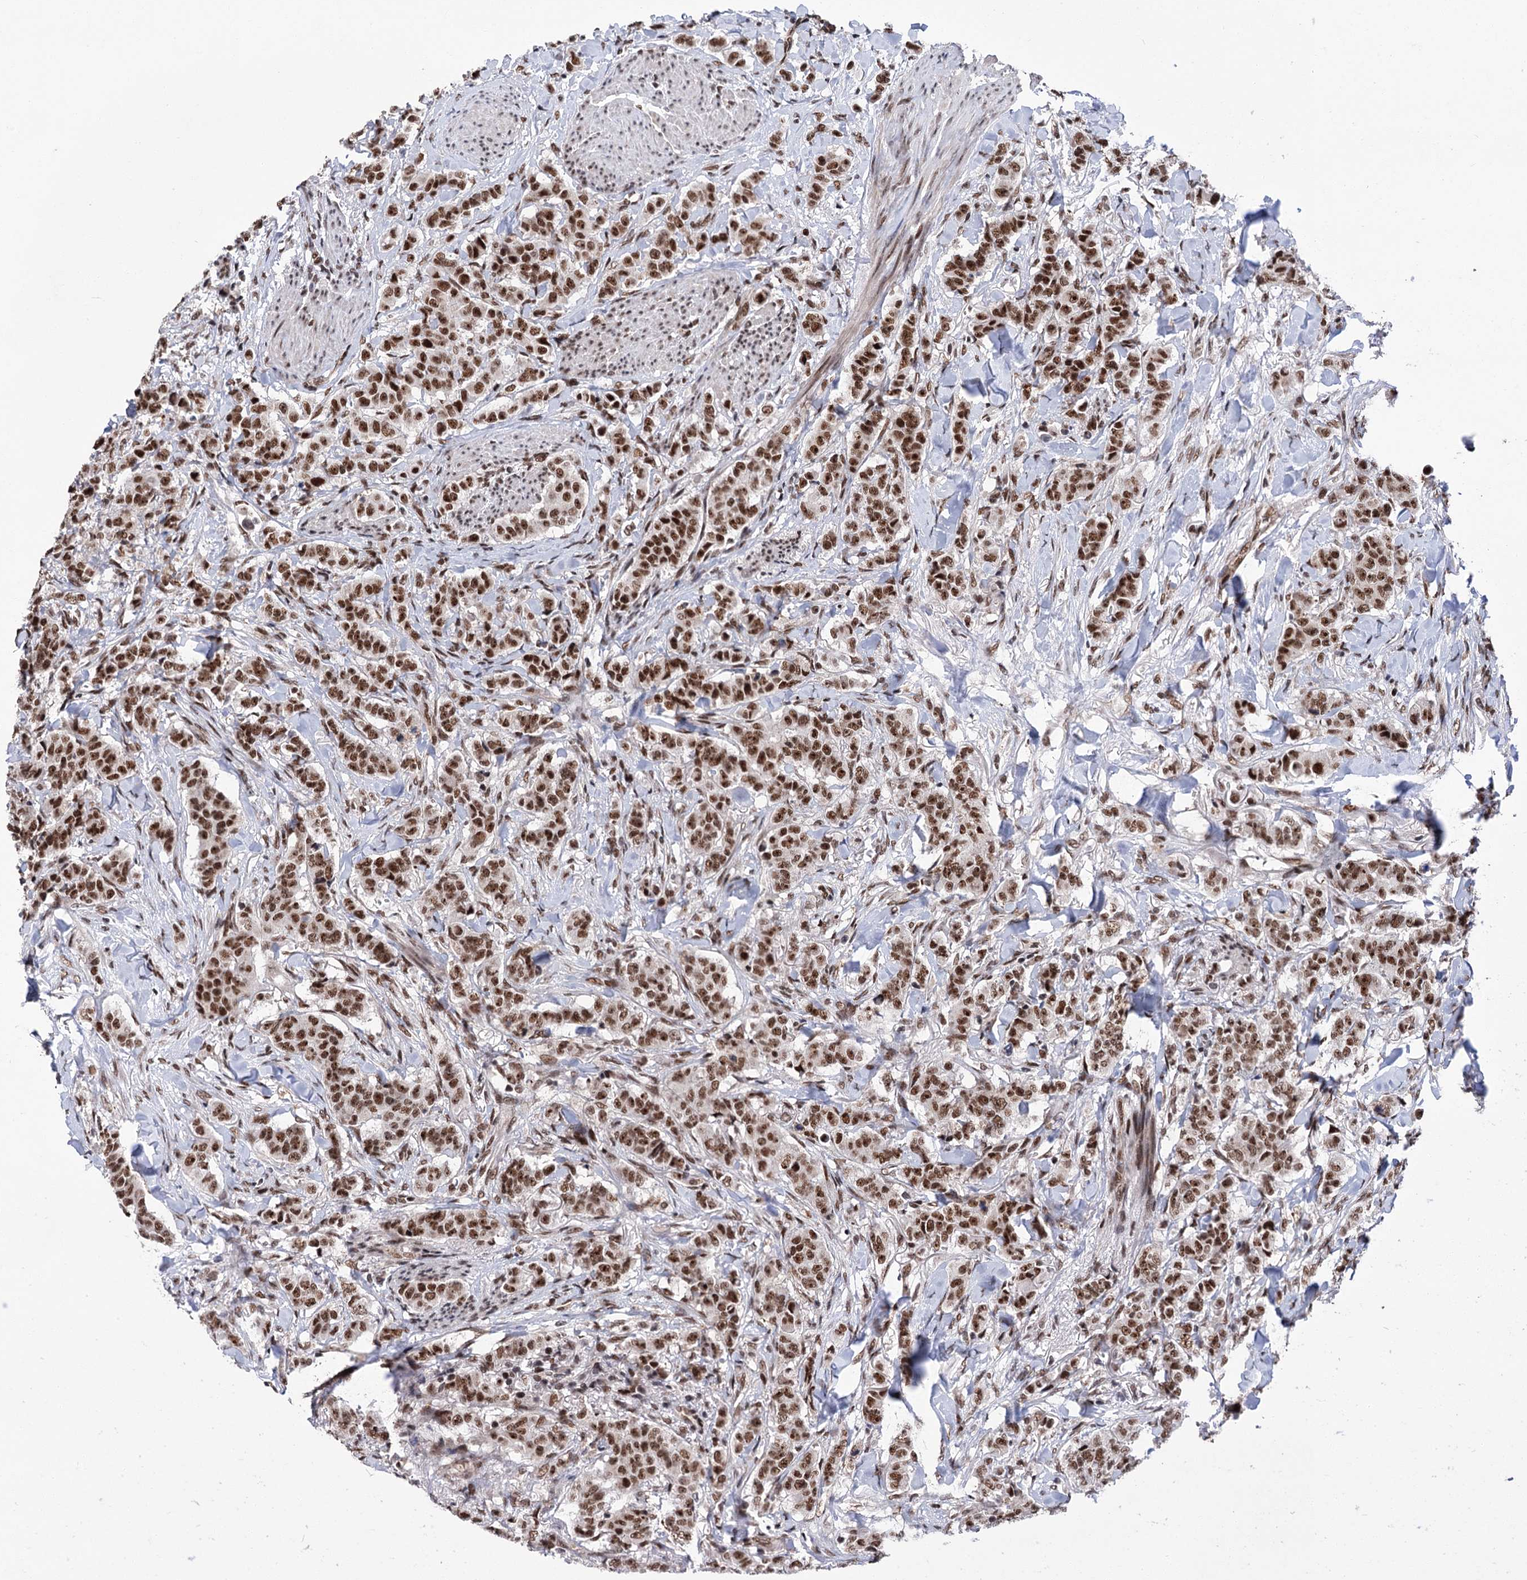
{"staining": {"intensity": "strong", "quantity": ">75%", "location": "nuclear"}, "tissue": "breast cancer", "cell_type": "Tumor cells", "image_type": "cancer", "snomed": [{"axis": "morphology", "description": "Duct carcinoma"}, {"axis": "topography", "description": "Breast"}], "caption": "Breast cancer was stained to show a protein in brown. There is high levels of strong nuclear staining in about >75% of tumor cells.", "gene": "MAML1", "patient": {"sex": "female", "age": 40}}